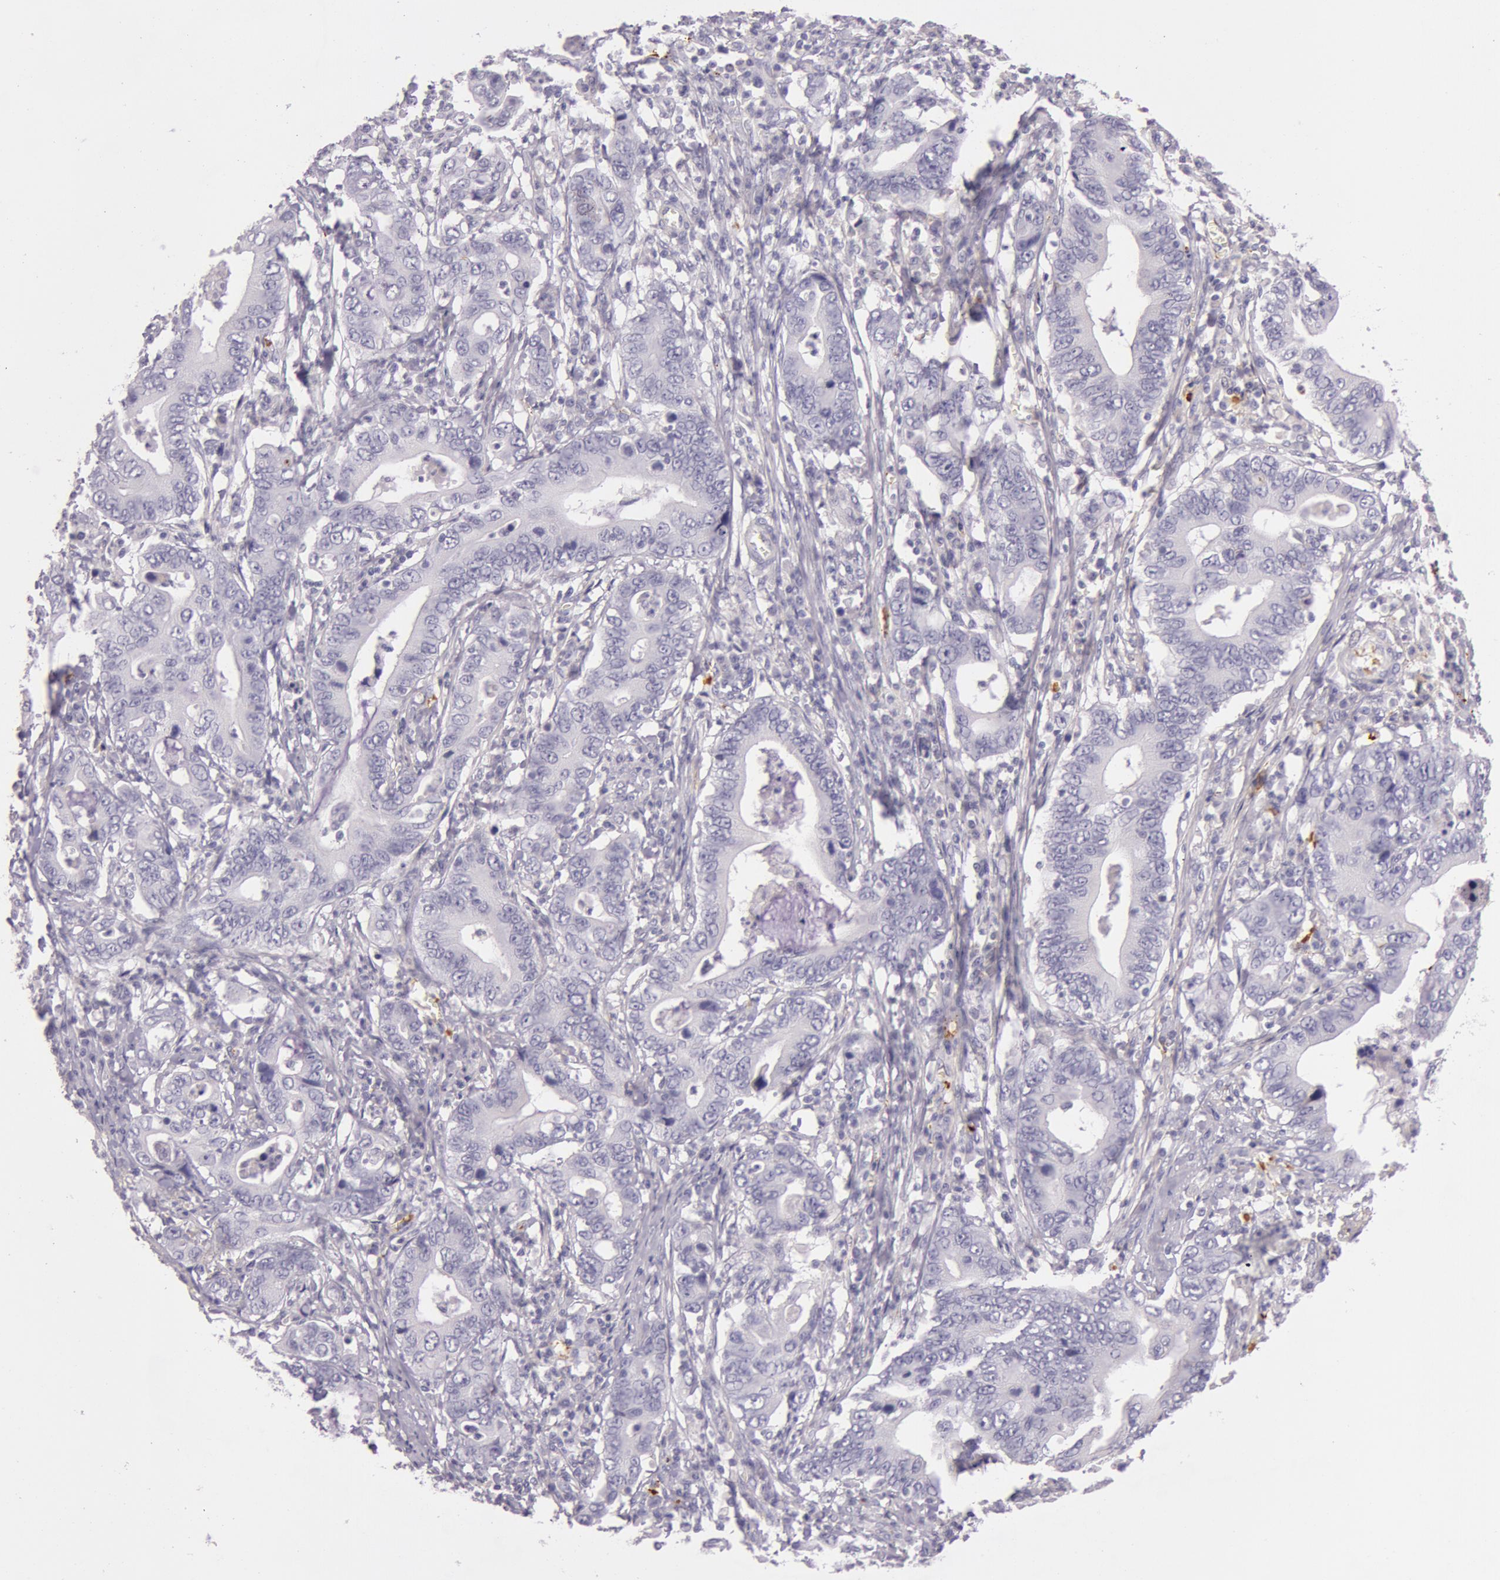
{"staining": {"intensity": "negative", "quantity": "none", "location": "none"}, "tissue": "stomach cancer", "cell_type": "Tumor cells", "image_type": "cancer", "snomed": [{"axis": "morphology", "description": "Adenocarcinoma, NOS"}, {"axis": "topography", "description": "Stomach, upper"}], "caption": "Human stomach cancer (adenocarcinoma) stained for a protein using IHC exhibits no positivity in tumor cells.", "gene": "C4BPA", "patient": {"sex": "male", "age": 63}}